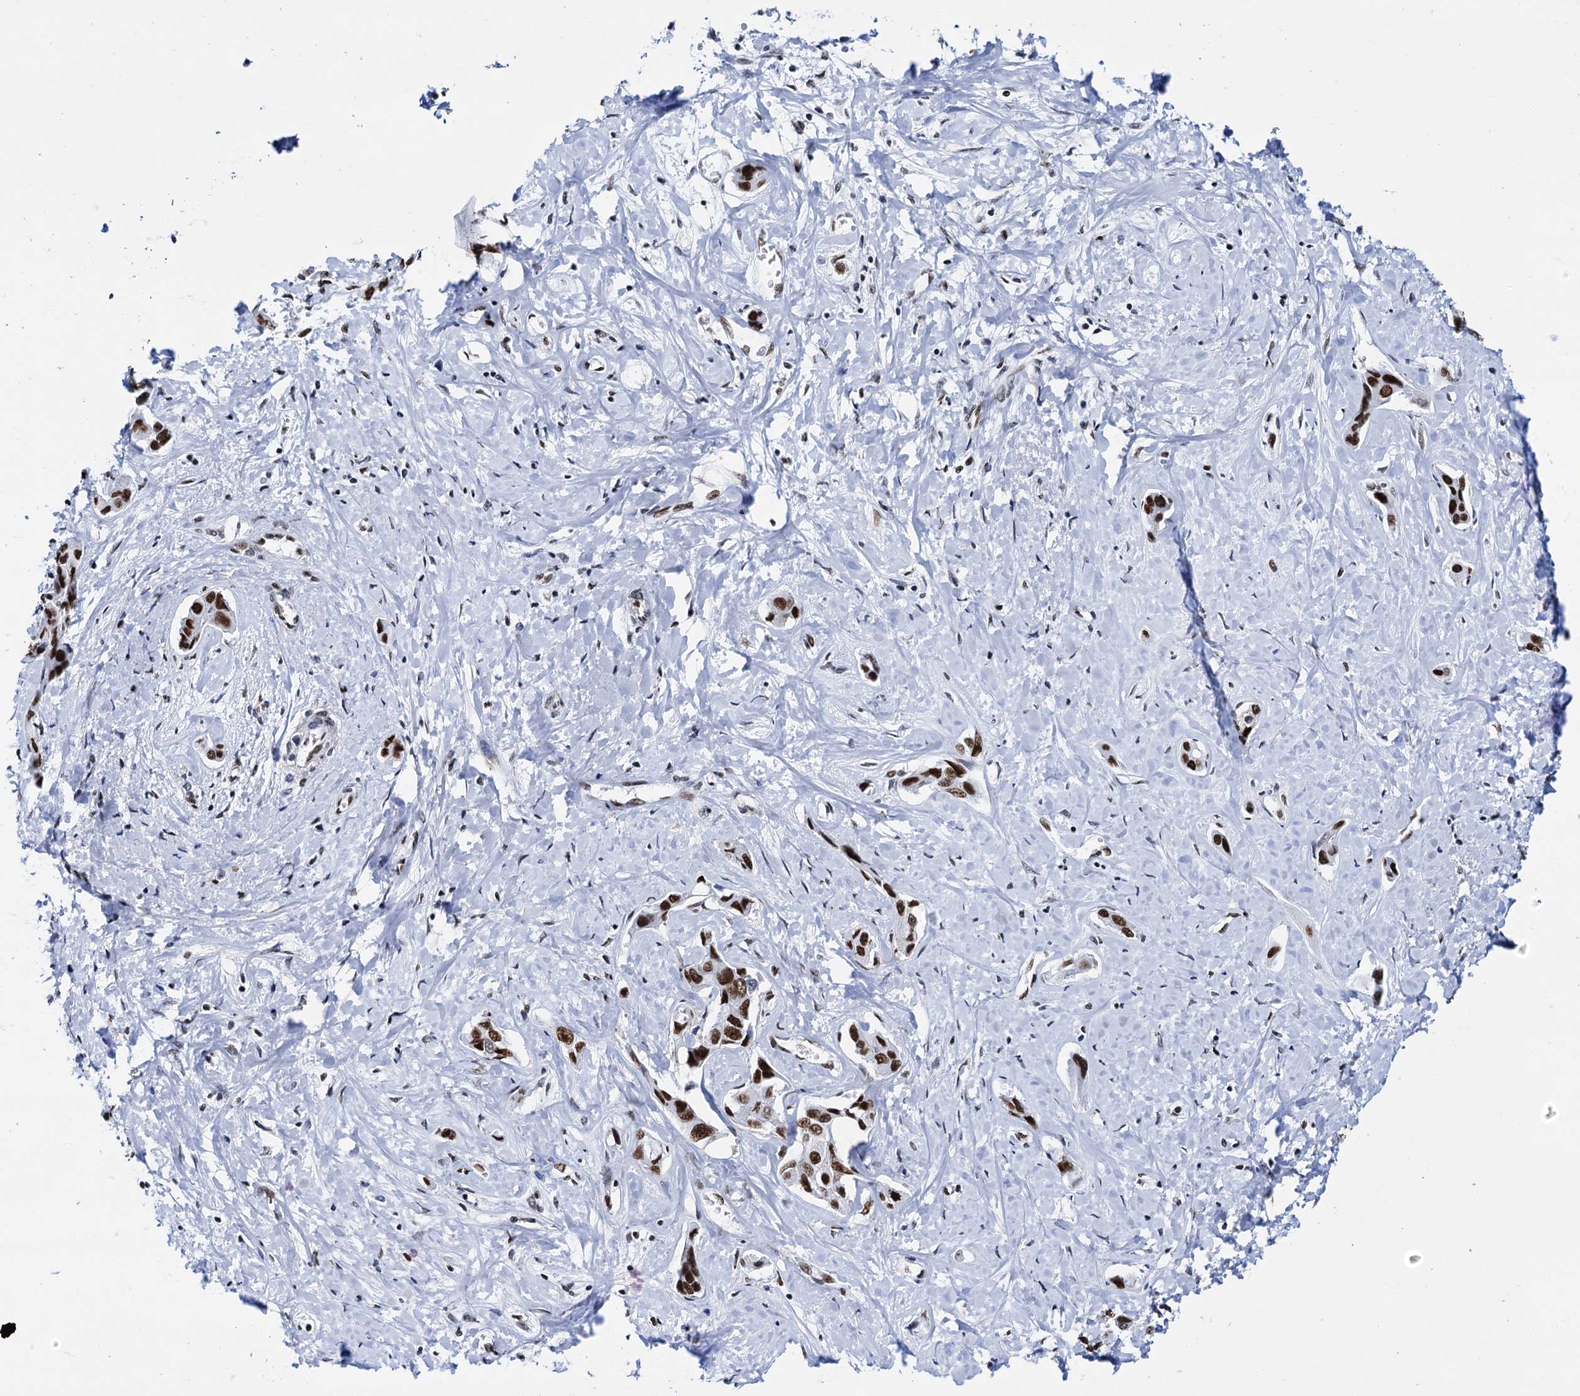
{"staining": {"intensity": "strong", "quantity": ">75%", "location": "nuclear"}, "tissue": "liver cancer", "cell_type": "Tumor cells", "image_type": "cancer", "snomed": [{"axis": "morphology", "description": "Cholangiocarcinoma"}, {"axis": "topography", "description": "Liver"}], "caption": "Protein staining by IHC demonstrates strong nuclear positivity in about >75% of tumor cells in liver cancer. The protein of interest is stained brown, and the nuclei are stained in blue (DAB (3,3'-diaminobenzidine) IHC with brightfield microscopy, high magnification).", "gene": "SLTM", "patient": {"sex": "male", "age": 59}}